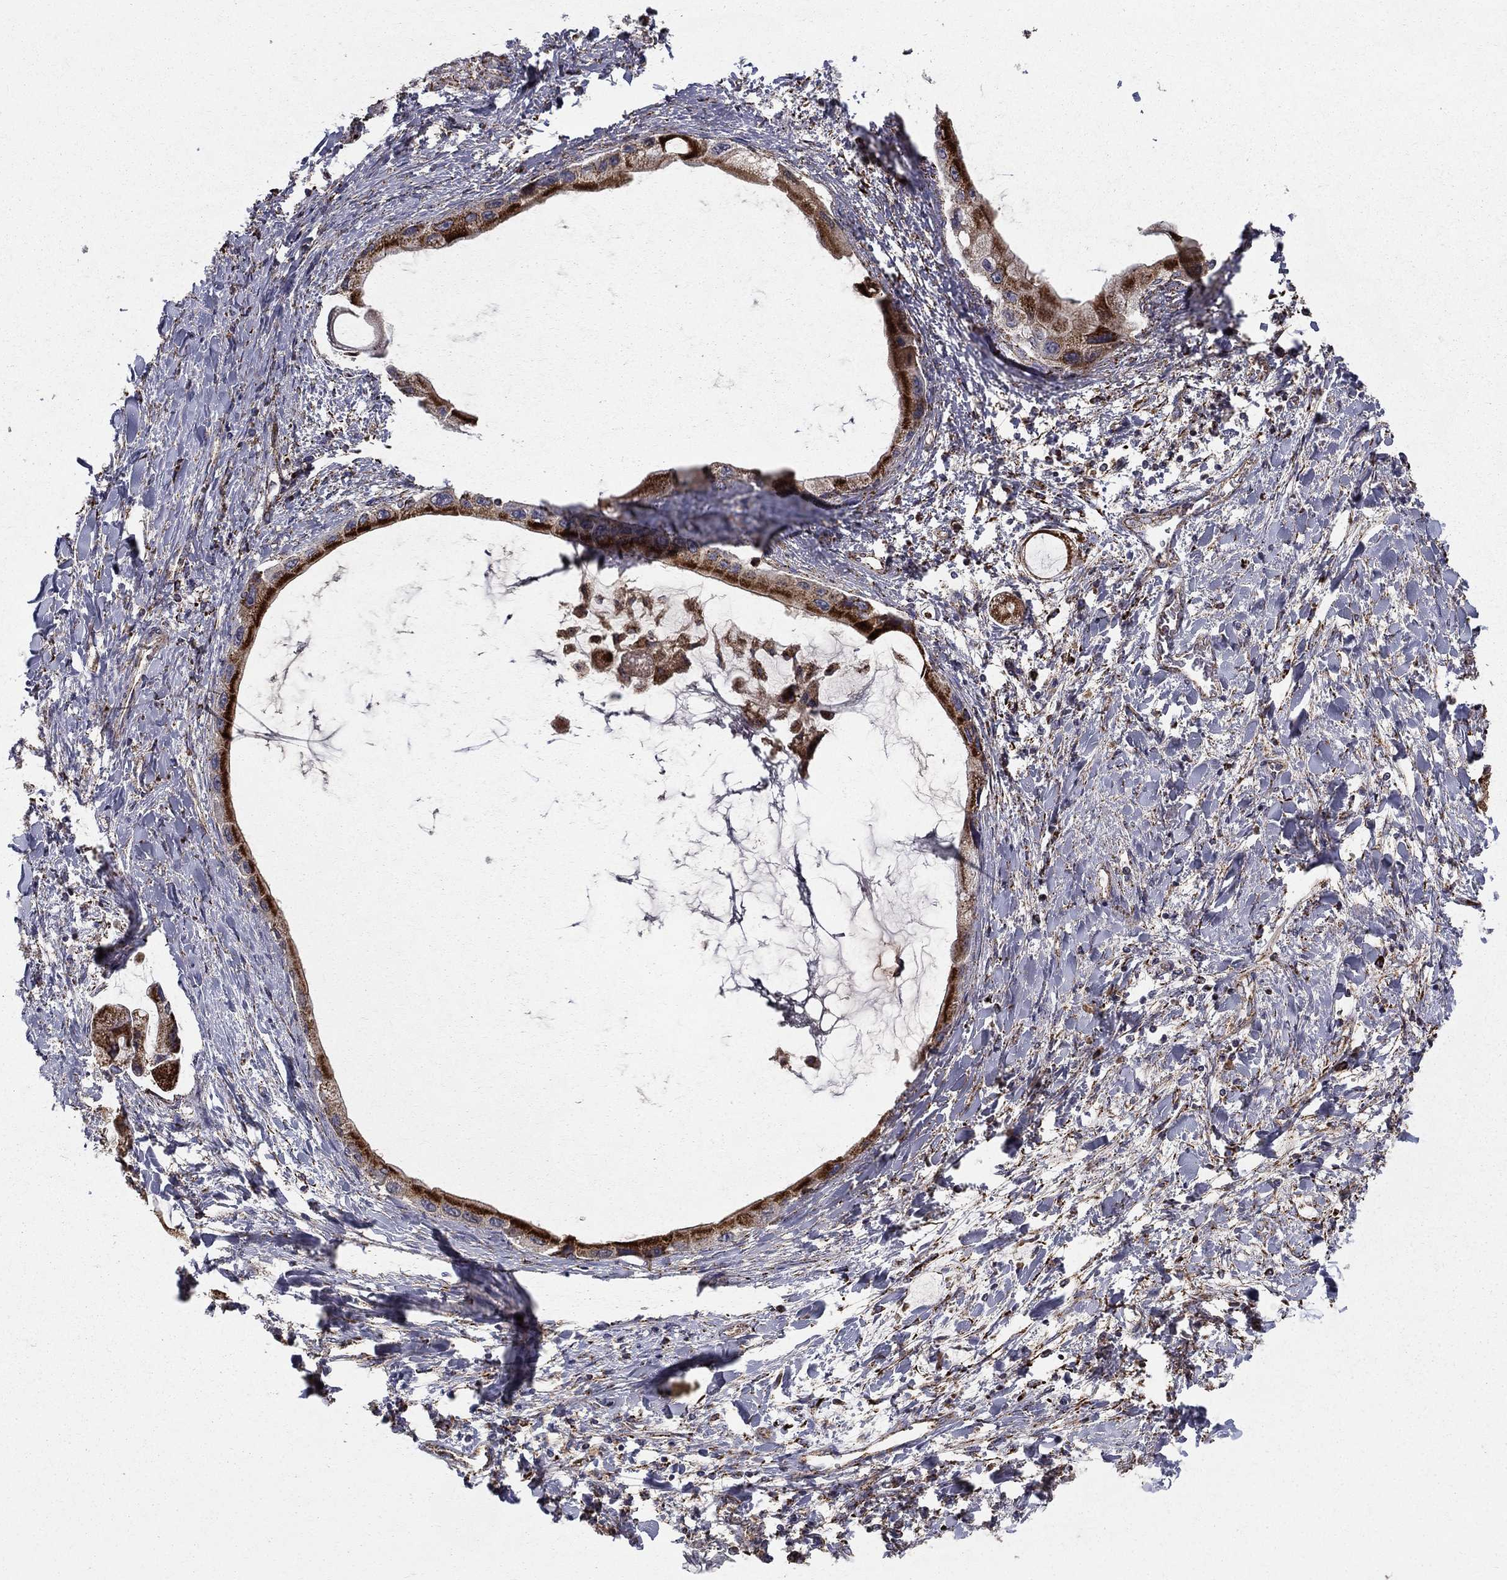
{"staining": {"intensity": "strong", "quantity": ">75%", "location": "cytoplasmic/membranous"}, "tissue": "liver cancer", "cell_type": "Tumor cells", "image_type": "cancer", "snomed": [{"axis": "morphology", "description": "Cholangiocarcinoma"}, {"axis": "topography", "description": "Liver"}], "caption": "The immunohistochemical stain labels strong cytoplasmic/membranous expression in tumor cells of liver cholangiocarcinoma tissue.", "gene": "GCSH", "patient": {"sex": "male", "age": 50}}